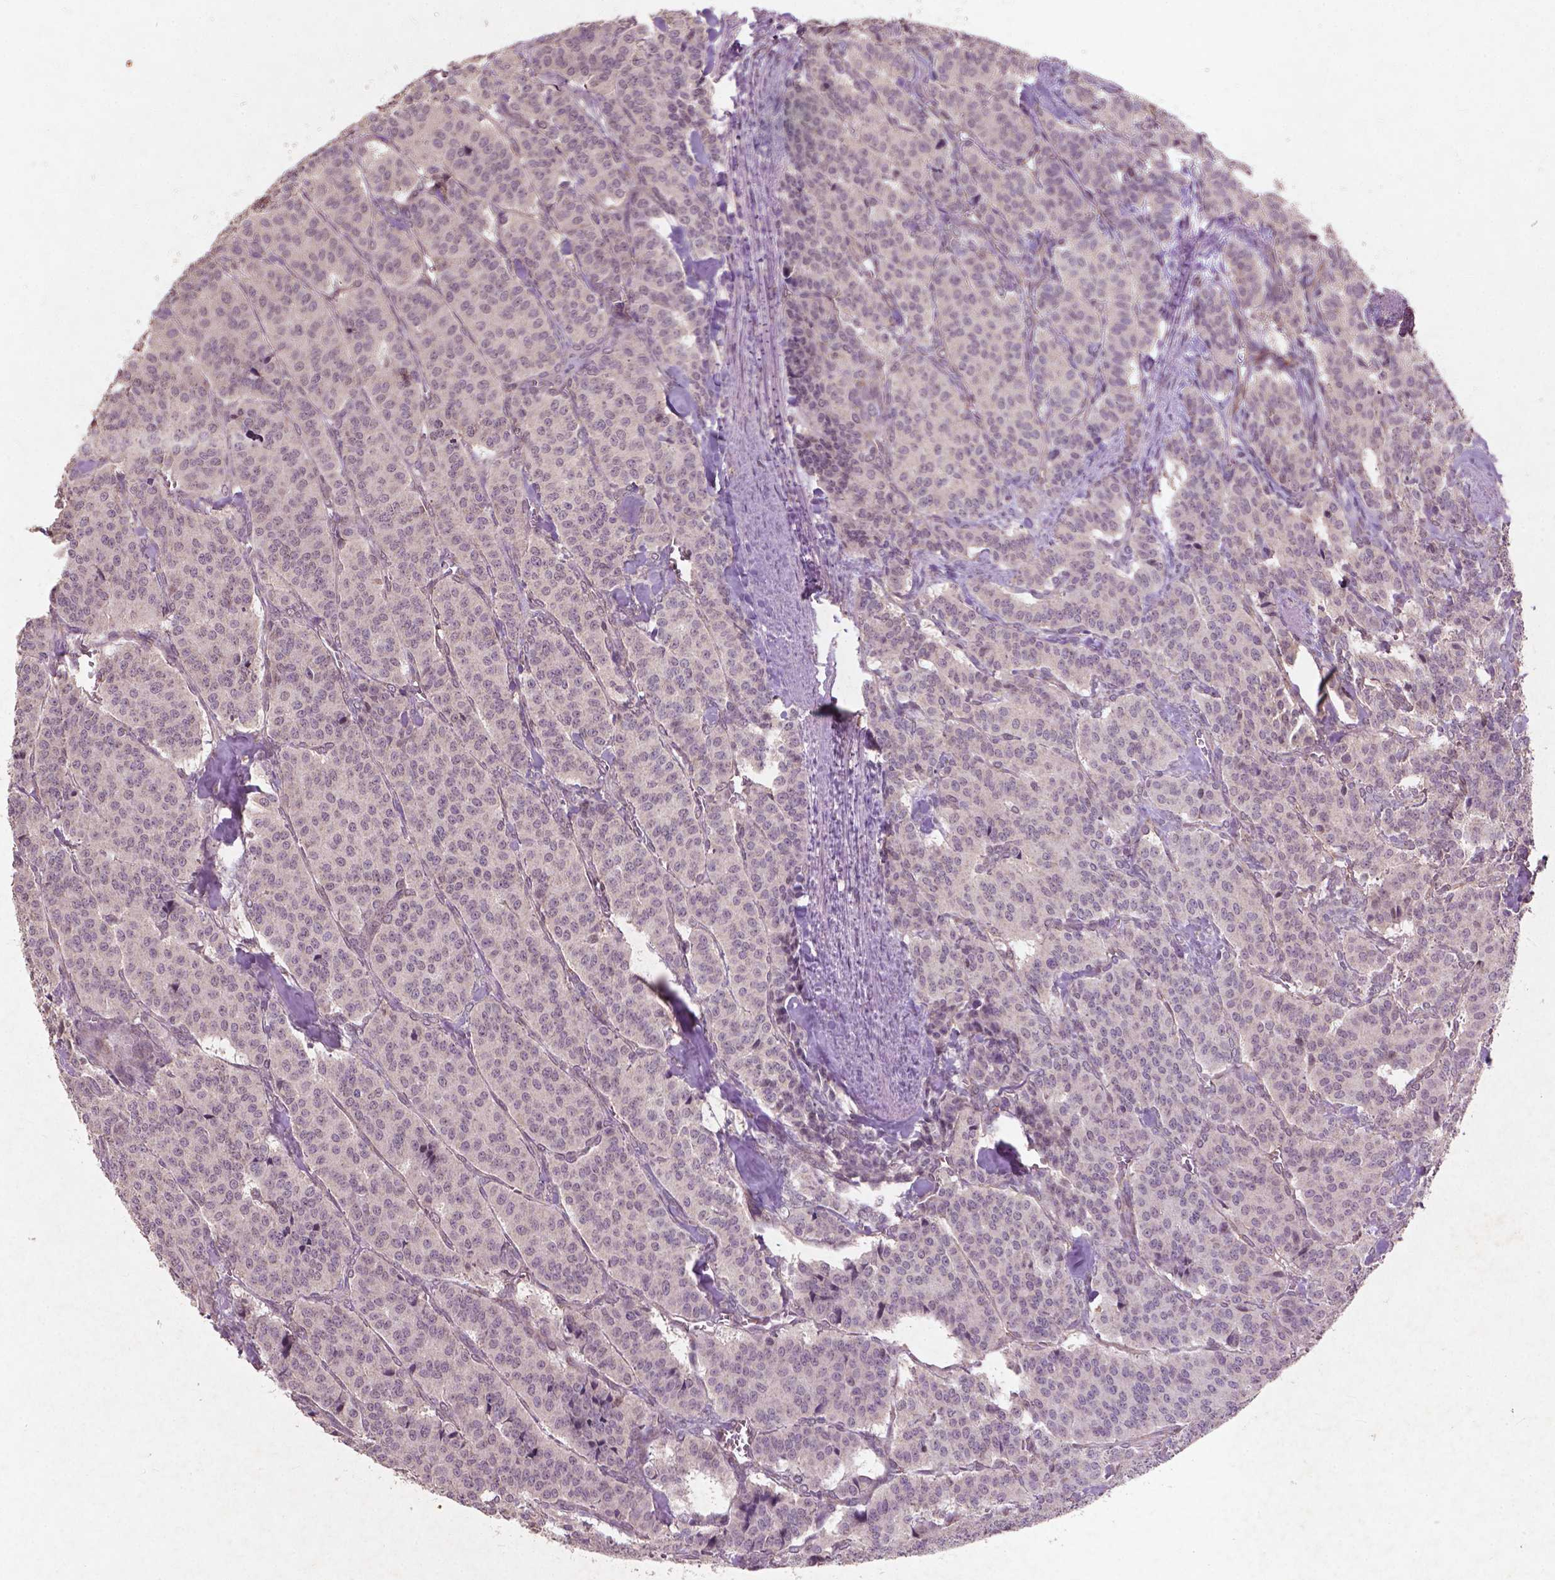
{"staining": {"intensity": "negative", "quantity": "none", "location": "none"}, "tissue": "carcinoid", "cell_type": "Tumor cells", "image_type": "cancer", "snomed": [{"axis": "morphology", "description": "Normal tissue, NOS"}, {"axis": "morphology", "description": "Carcinoid, malignant, NOS"}, {"axis": "topography", "description": "Lung"}], "caption": "A high-resolution histopathology image shows IHC staining of malignant carcinoid, which demonstrates no significant staining in tumor cells. (Stains: DAB (3,3'-diaminobenzidine) IHC with hematoxylin counter stain, Microscopy: brightfield microscopy at high magnification).", "gene": "SMAD2", "patient": {"sex": "female", "age": 46}}